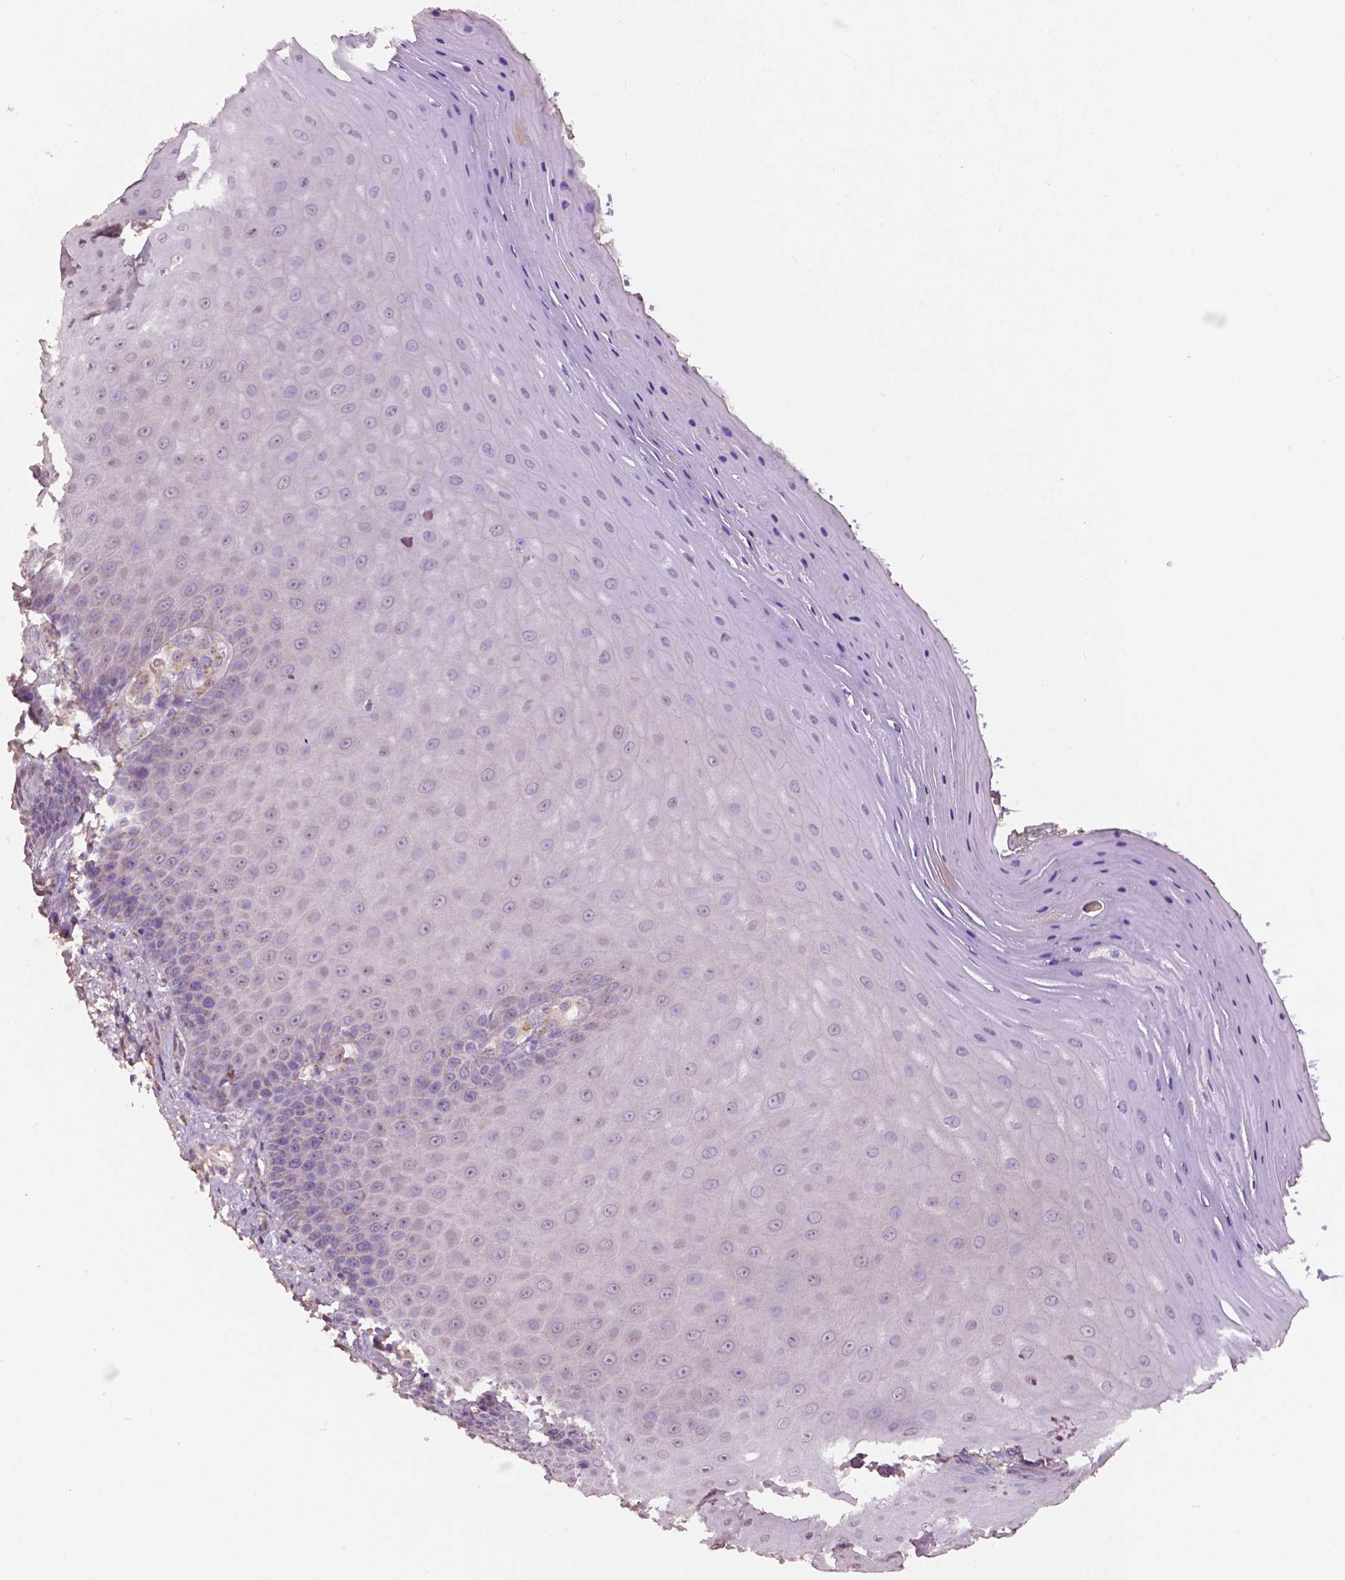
{"staining": {"intensity": "weak", "quantity": "<25%", "location": "cytoplasmic/membranous"}, "tissue": "vagina", "cell_type": "Squamous epithelial cells", "image_type": "normal", "snomed": [{"axis": "morphology", "description": "Normal tissue, NOS"}, {"axis": "topography", "description": "Vagina"}], "caption": "Human vagina stained for a protein using immunohistochemistry displays no expression in squamous epithelial cells.", "gene": "CHPT1", "patient": {"sex": "female", "age": 83}}